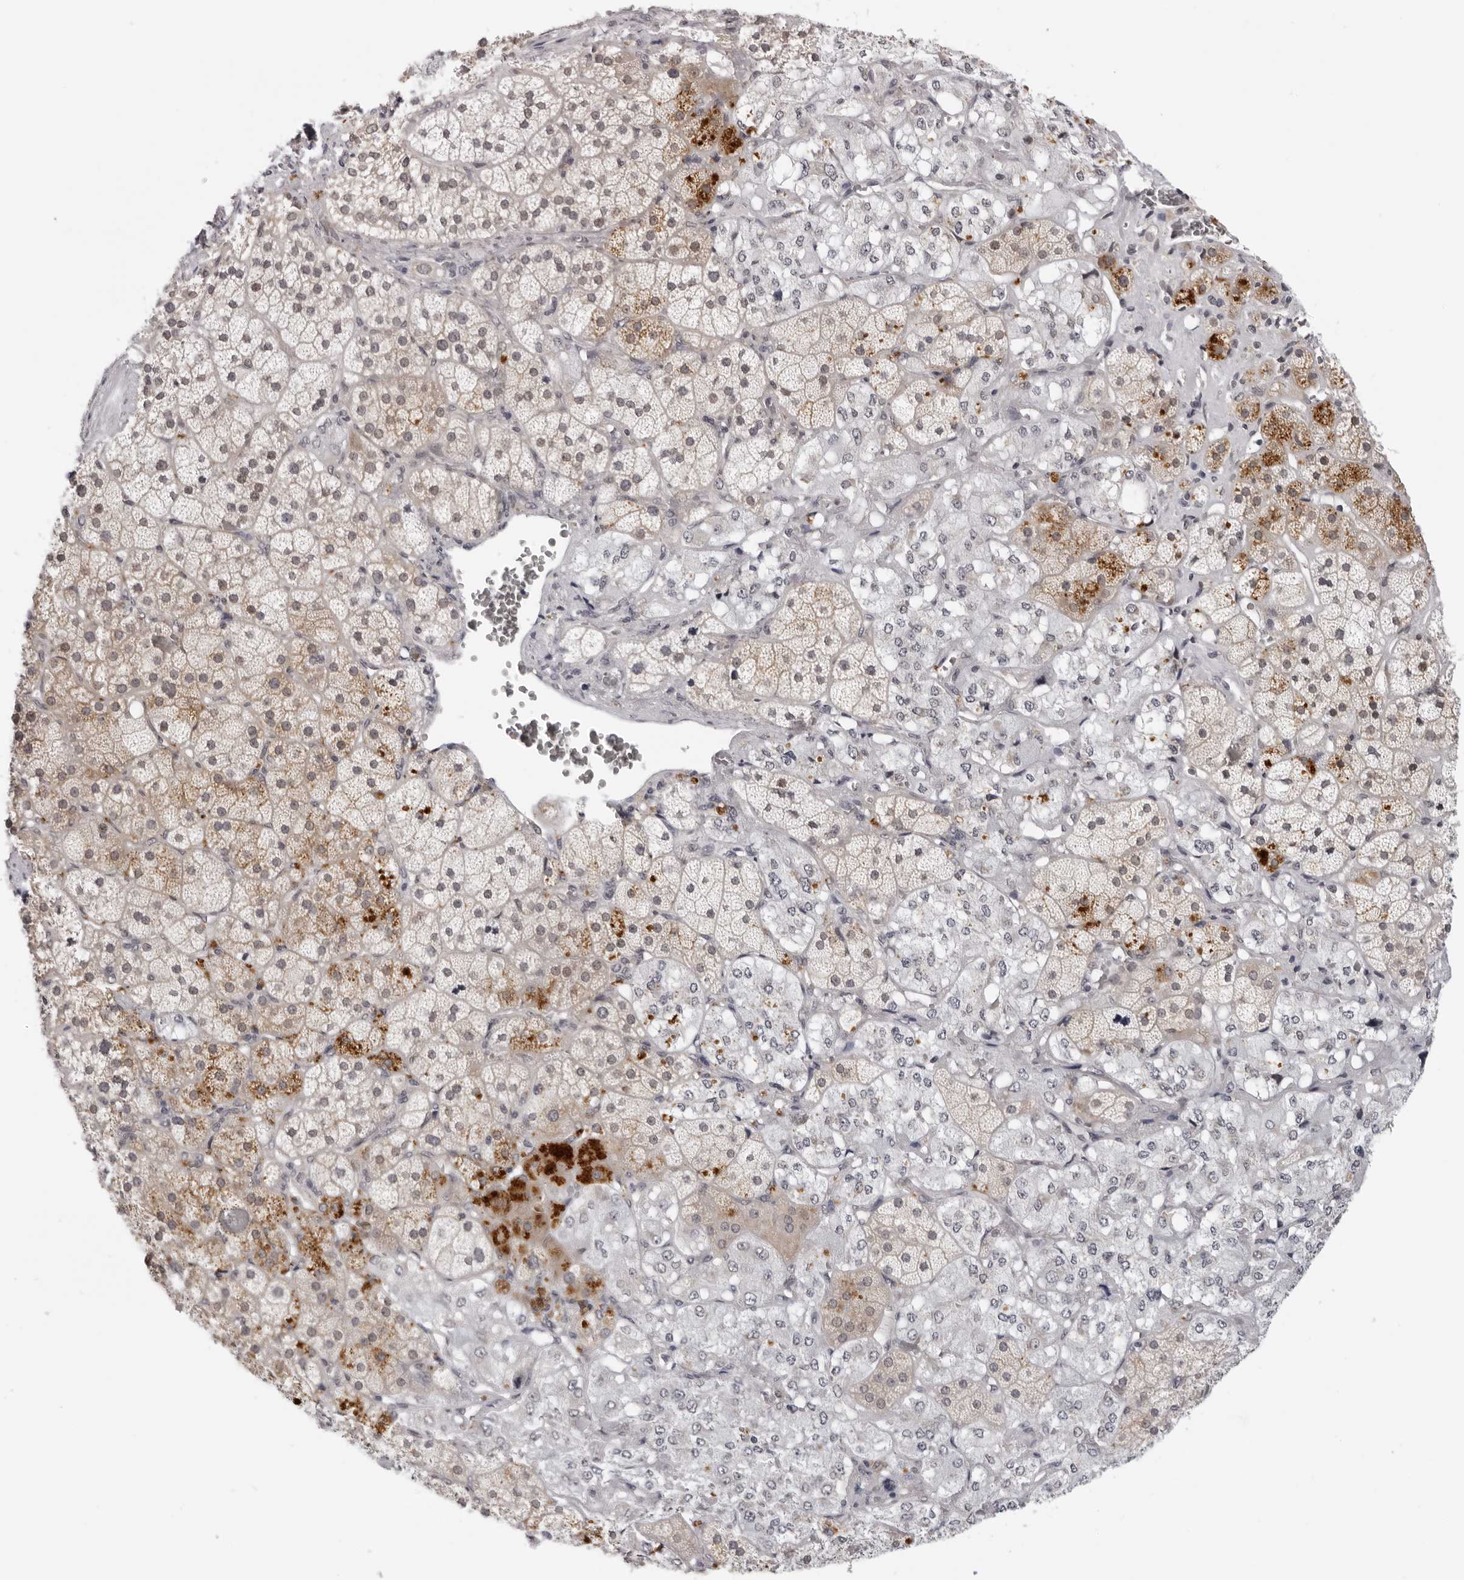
{"staining": {"intensity": "moderate", "quantity": "<25%", "location": "cytoplasmic/membranous,nuclear"}, "tissue": "adrenal gland", "cell_type": "Glandular cells", "image_type": "normal", "snomed": [{"axis": "morphology", "description": "Normal tissue, NOS"}, {"axis": "topography", "description": "Adrenal gland"}], "caption": "Brown immunohistochemical staining in normal adrenal gland displays moderate cytoplasmic/membranous,nuclear positivity in about <25% of glandular cells. (Stains: DAB in brown, nuclei in blue, Microscopy: brightfield microscopy at high magnification).", "gene": "PRUNE1", "patient": {"sex": "male", "age": 57}}